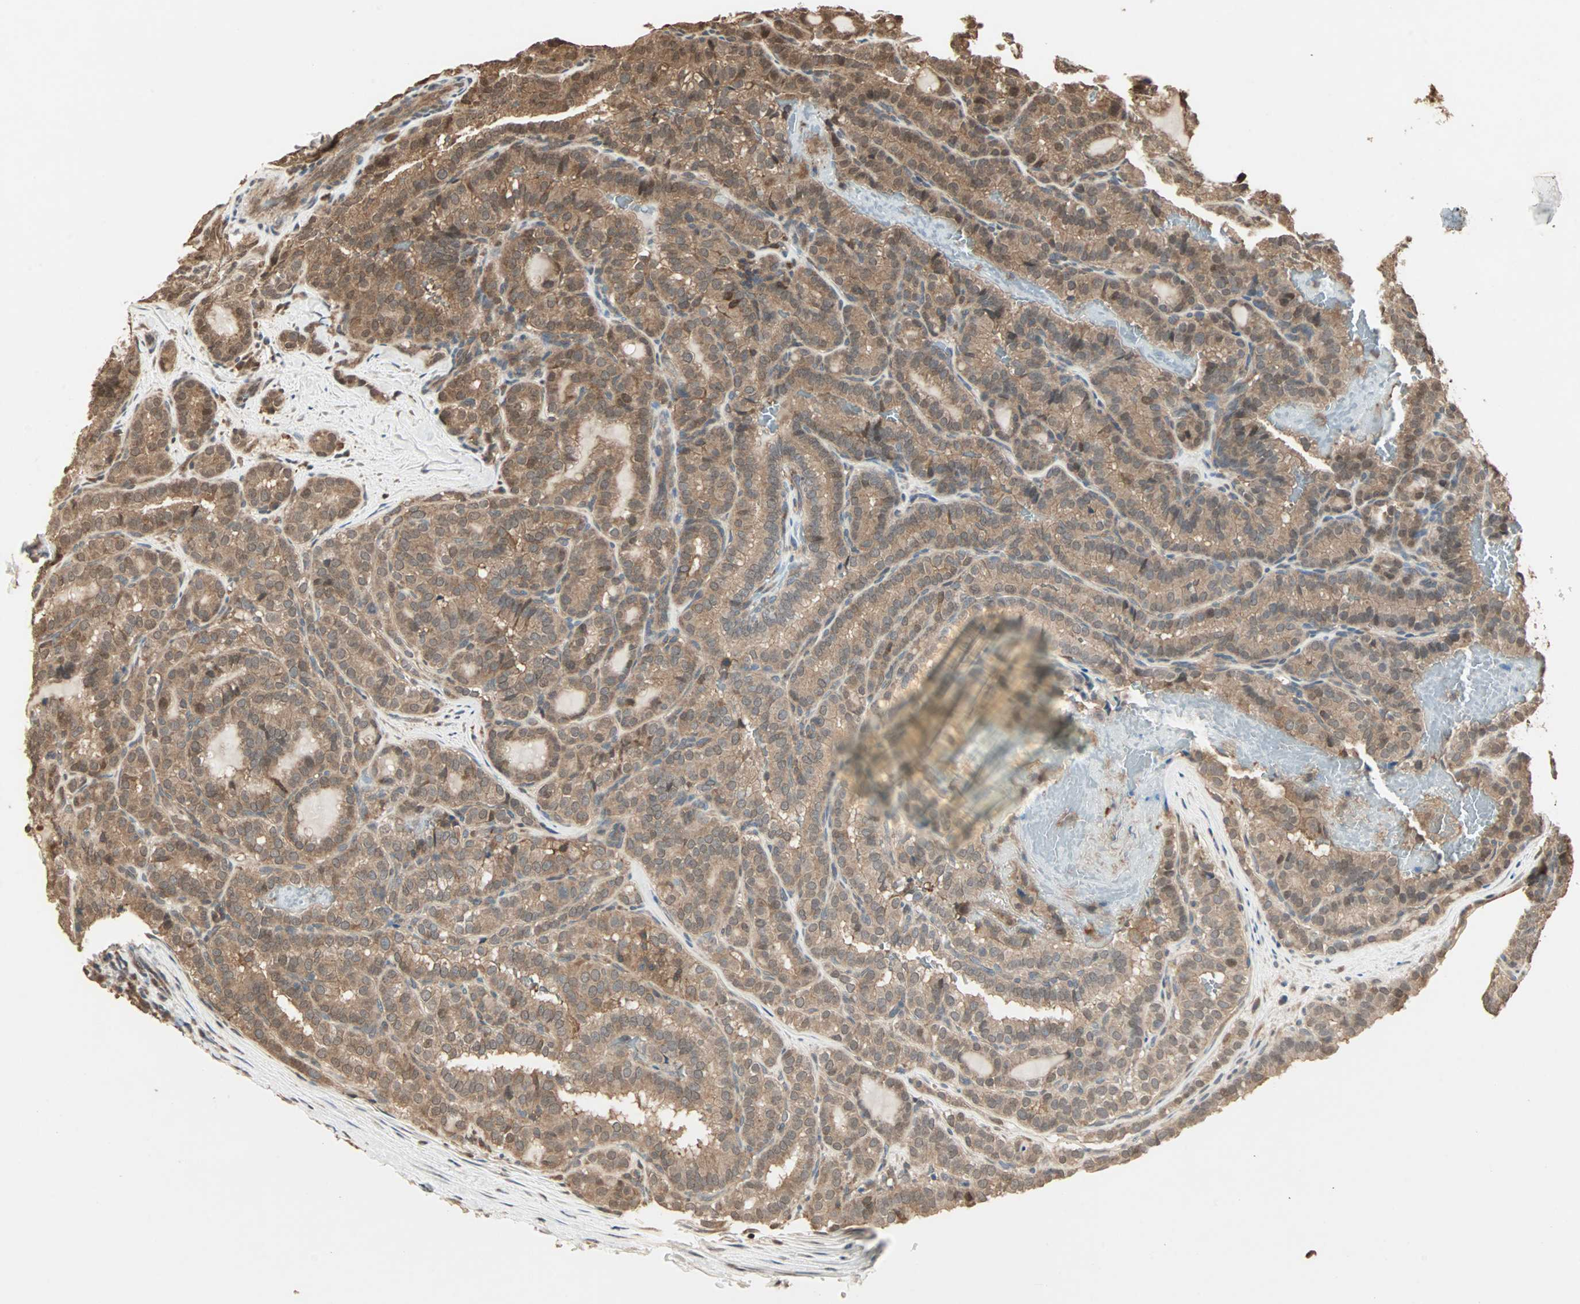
{"staining": {"intensity": "moderate", "quantity": ">75%", "location": "cytoplasmic/membranous"}, "tissue": "thyroid cancer", "cell_type": "Tumor cells", "image_type": "cancer", "snomed": [{"axis": "morphology", "description": "Normal tissue, NOS"}, {"axis": "morphology", "description": "Papillary adenocarcinoma, NOS"}, {"axis": "topography", "description": "Thyroid gland"}], "caption": "High-power microscopy captured an immunohistochemistry photomicrograph of thyroid papillary adenocarcinoma, revealing moderate cytoplasmic/membranous expression in about >75% of tumor cells.", "gene": "DRG2", "patient": {"sex": "female", "age": 30}}